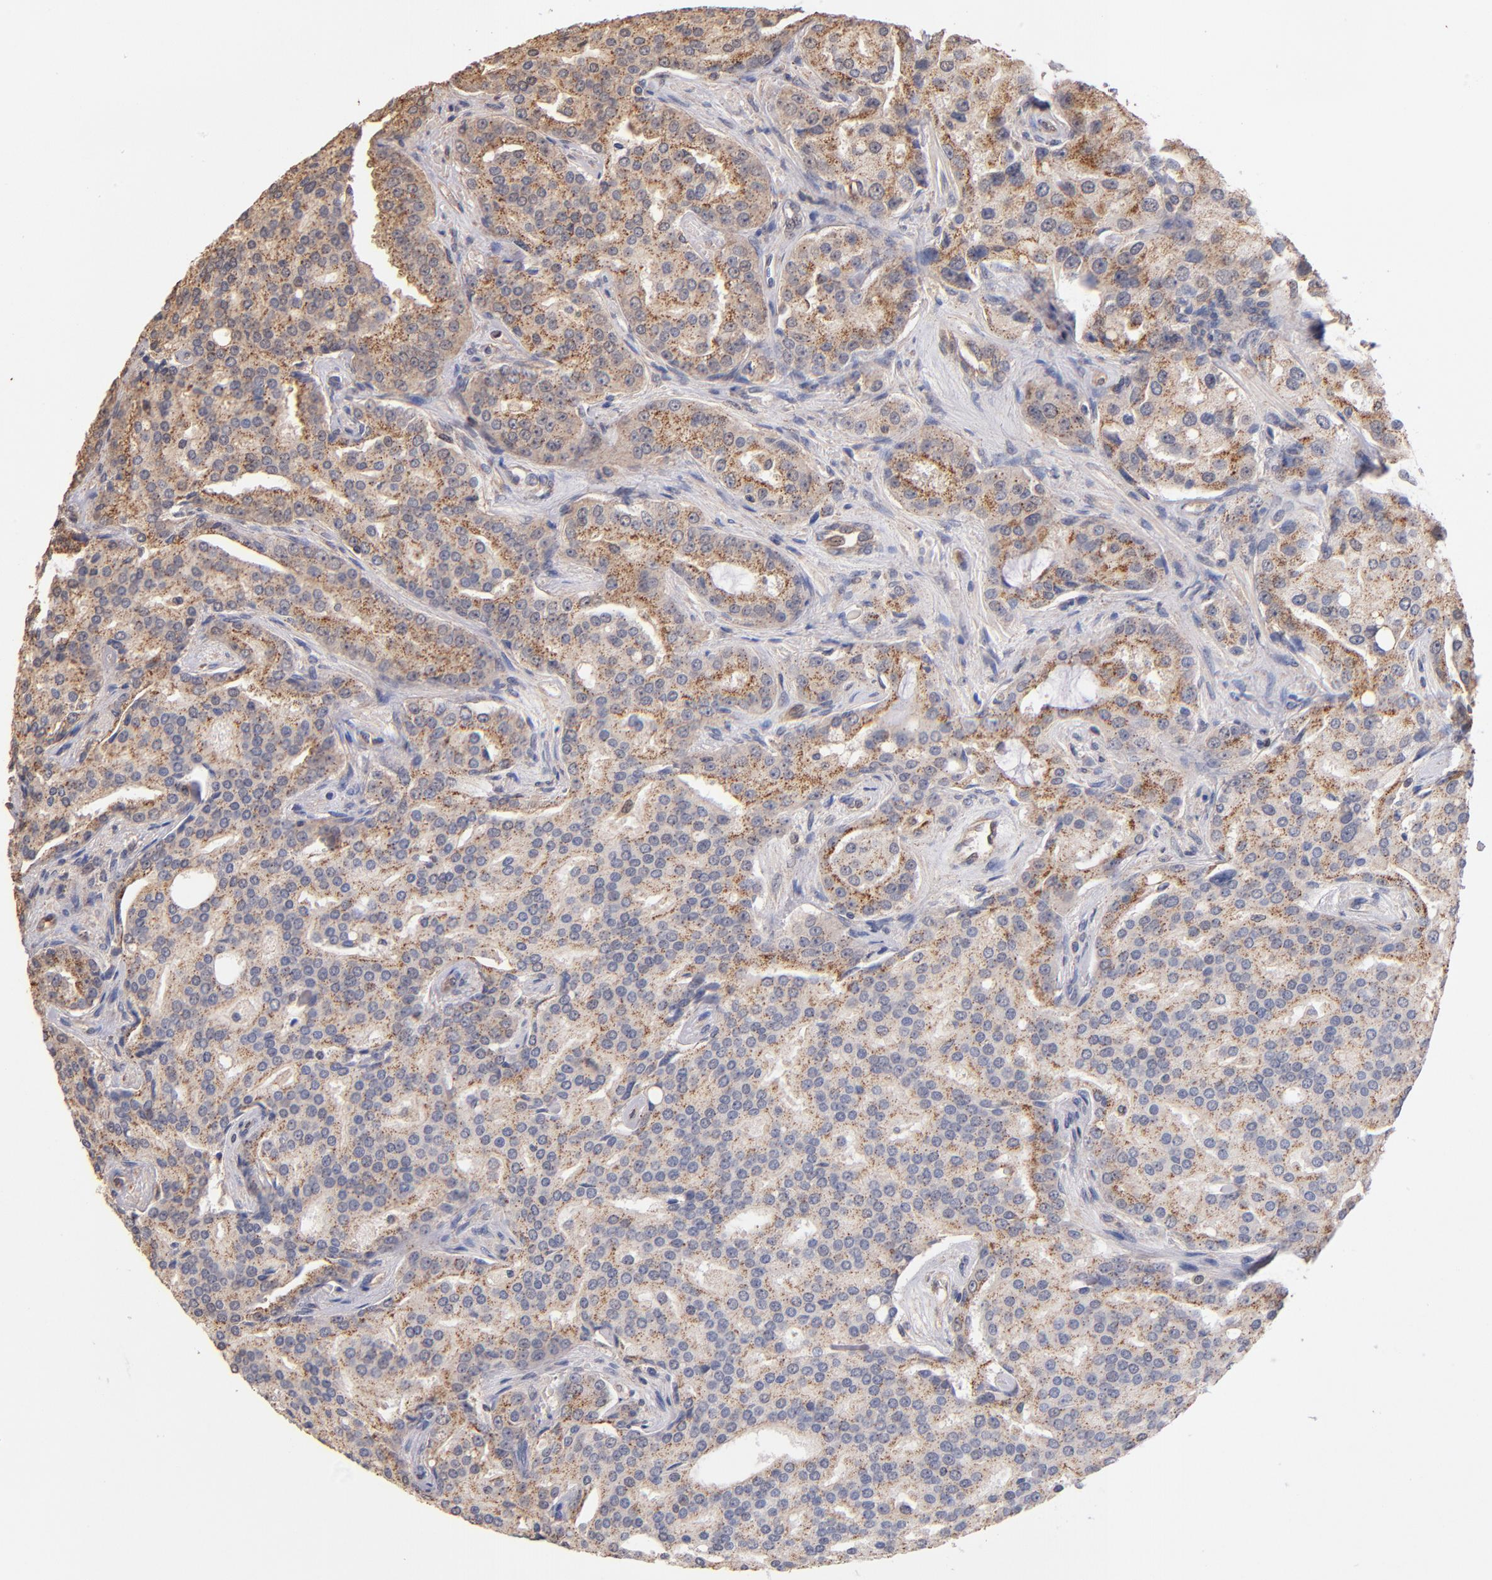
{"staining": {"intensity": "moderate", "quantity": ">75%", "location": "cytoplasmic/membranous"}, "tissue": "prostate cancer", "cell_type": "Tumor cells", "image_type": "cancer", "snomed": [{"axis": "morphology", "description": "Adenocarcinoma, High grade"}, {"axis": "topography", "description": "Prostate"}], "caption": "Immunohistochemistry (IHC) micrograph of neoplastic tissue: human prostate high-grade adenocarcinoma stained using immunohistochemistry shows medium levels of moderate protein expression localized specifically in the cytoplasmic/membranous of tumor cells, appearing as a cytoplasmic/membranous brown color.", "gene": "RO60", "patient": {"sex": "male", "age": 72}}